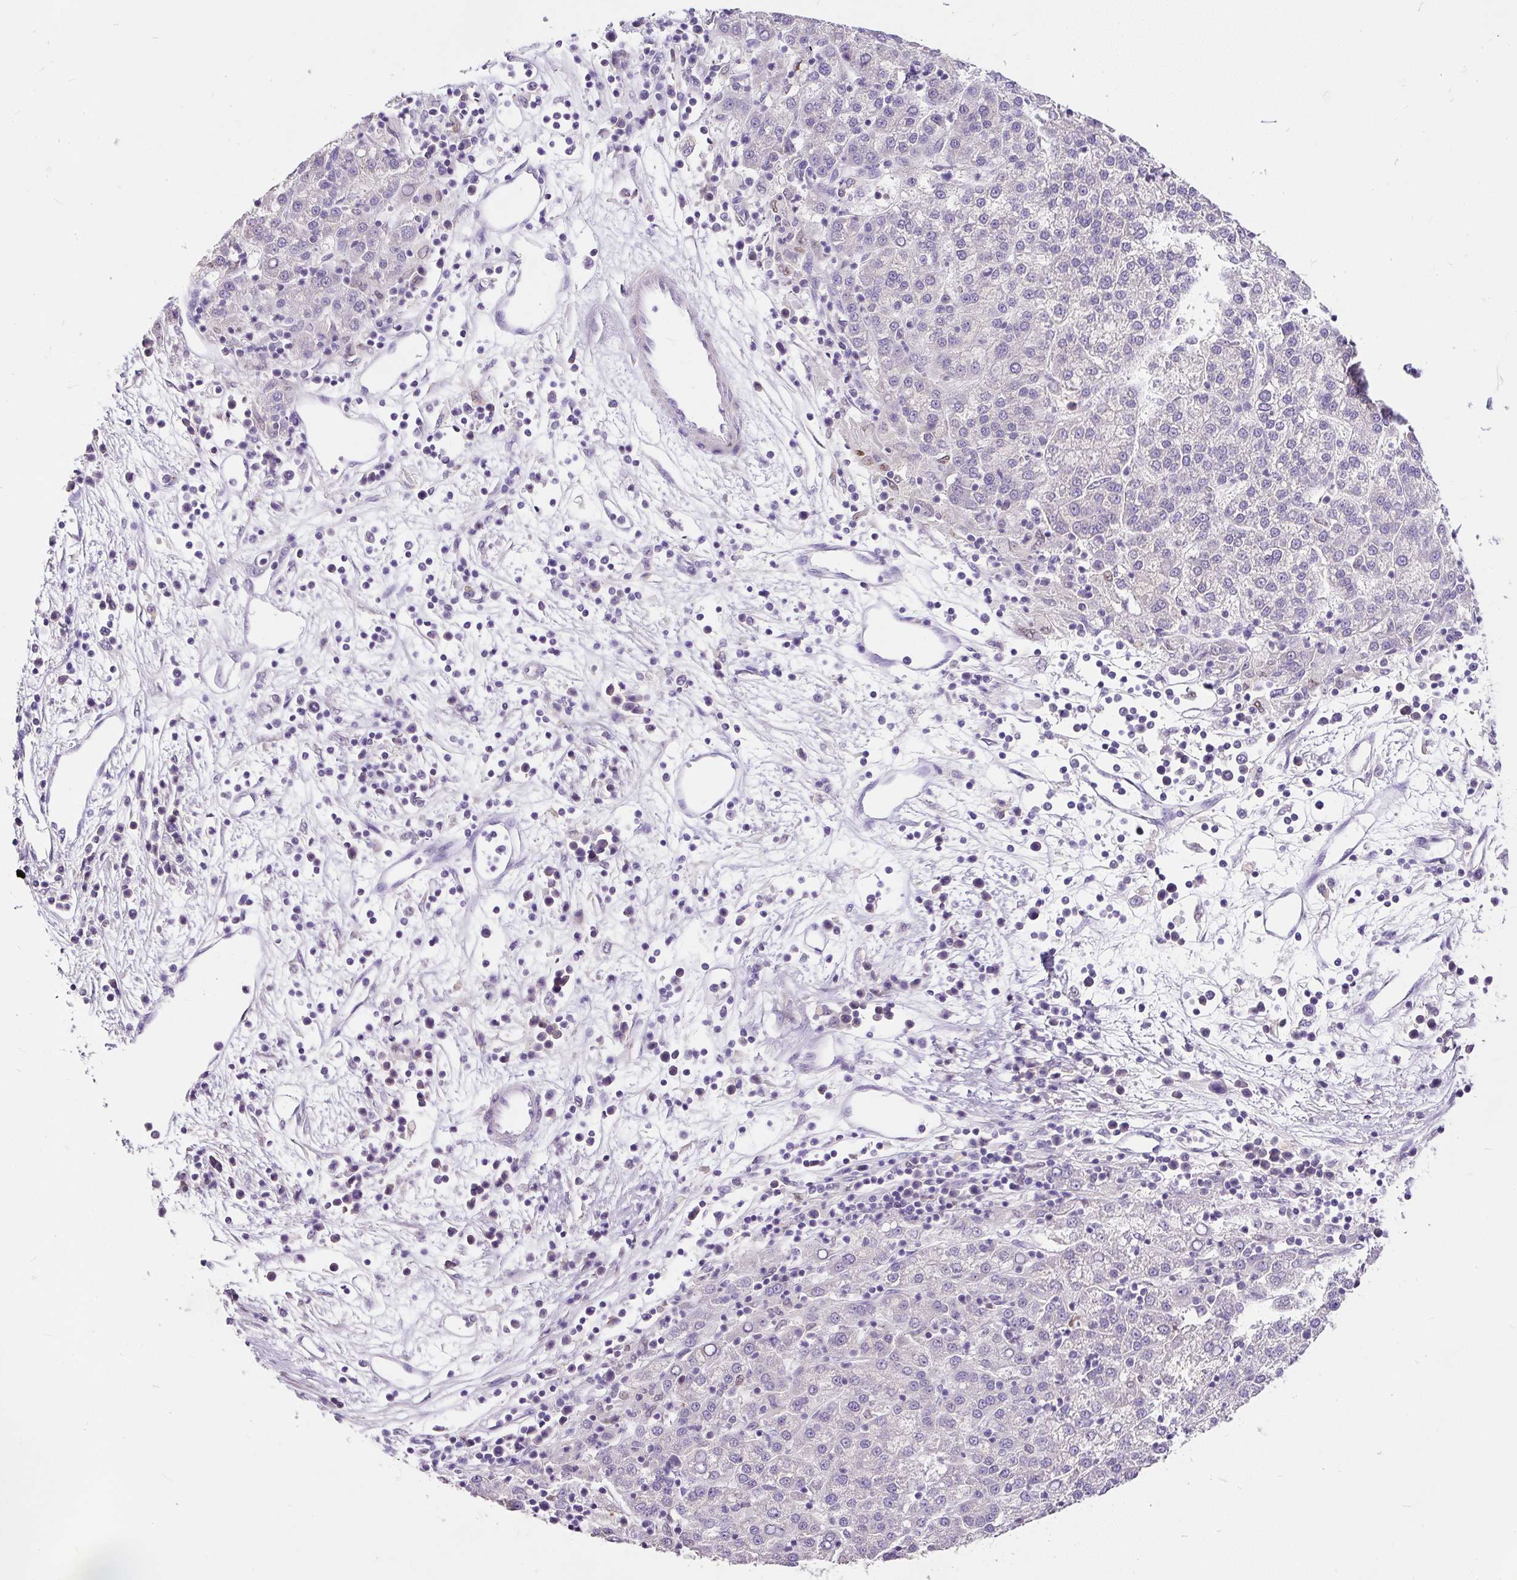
{"staining": {"intensity": "negative", "quantity": "none", "location": "none"}, "tissue": "liver cancer", "cell_type": "Tumor cells", "image_type": "cancer", "snomed": [{"axis": "morphology", "description": "Carcinoma, Hepatocellular, NOS"}, {"axis": "topography", "description": "Liver"}], "caption": "An image of human hepatocellular carcinoma (liver) is negative for staining in tumor cells.", "gene": "GBX1", "patient": {"sex": "female", "age": 58}}